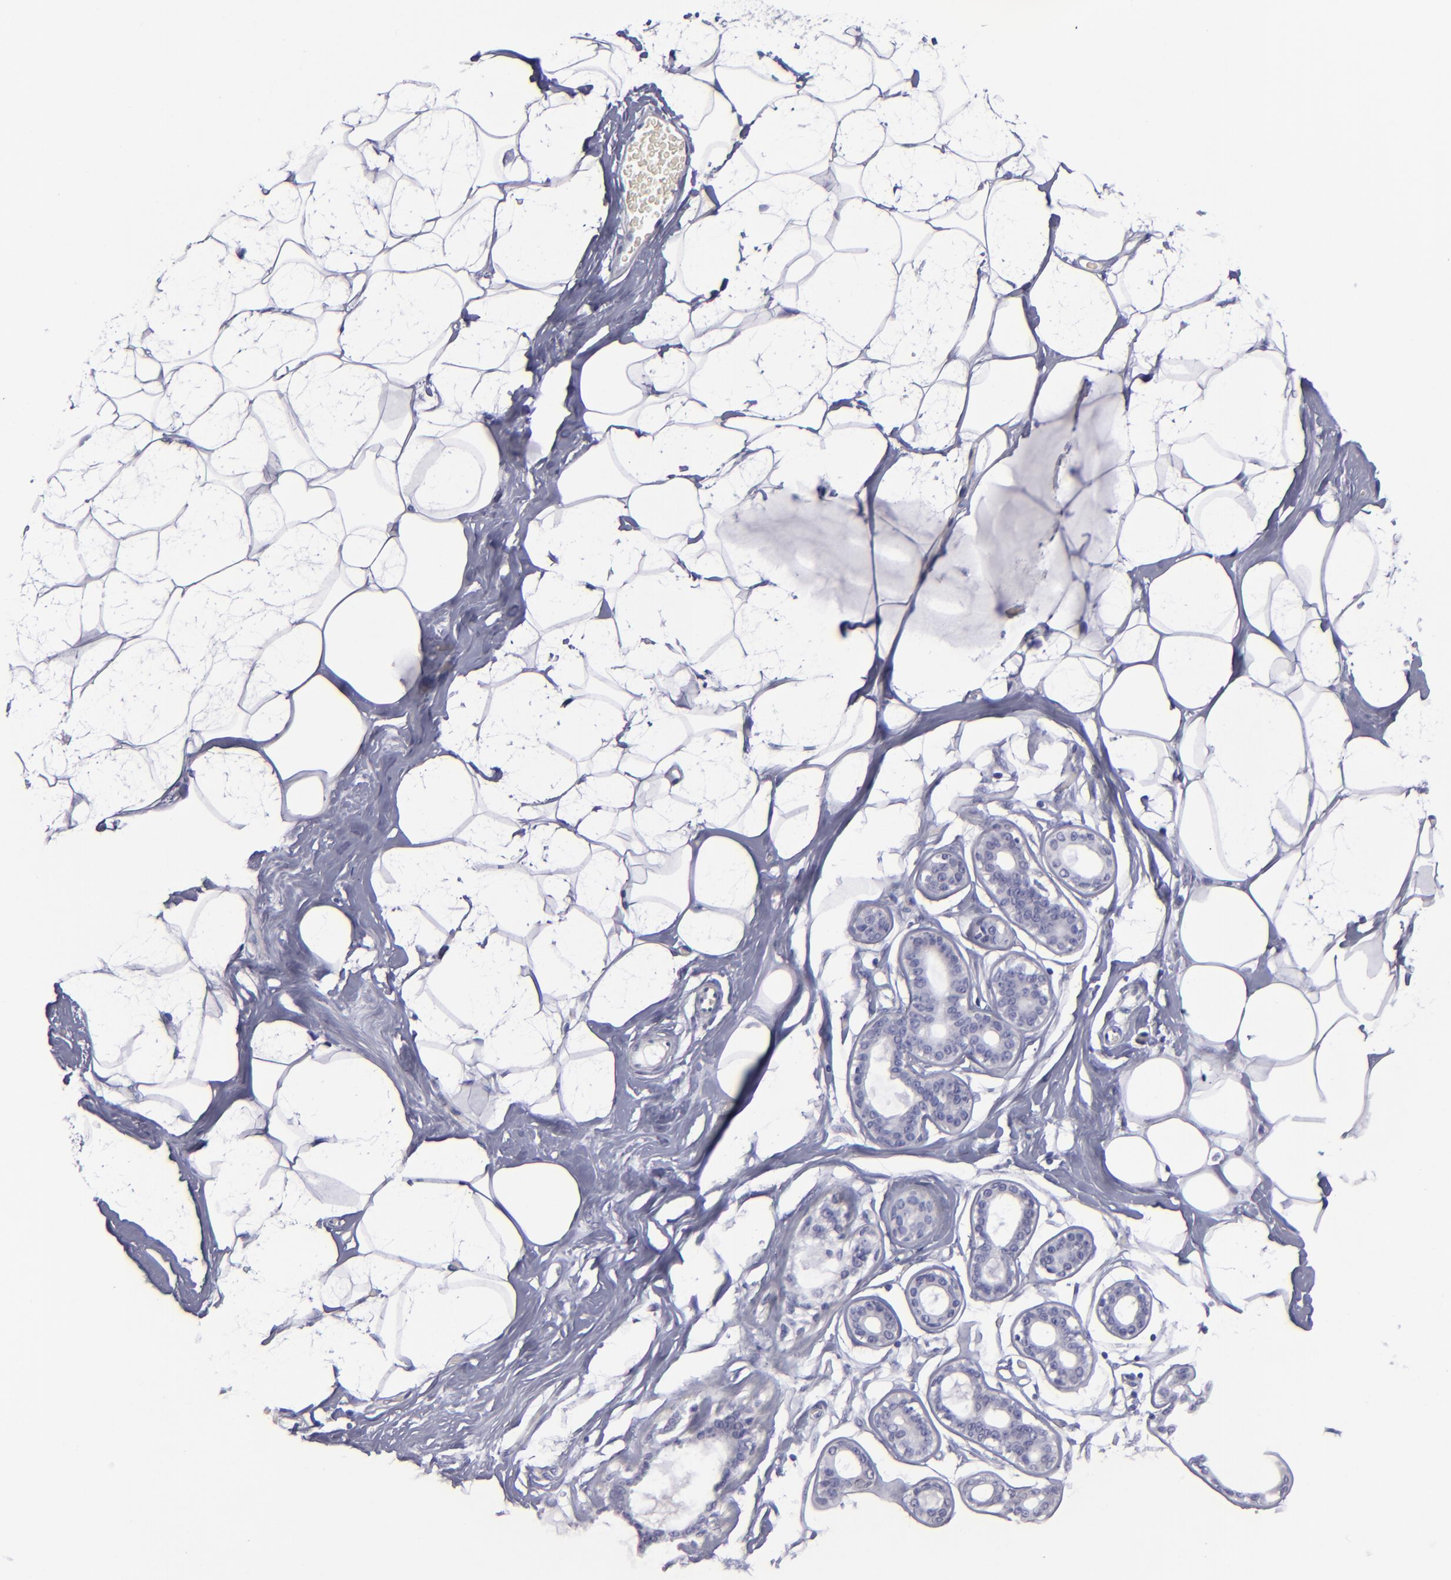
{"staining": {"intensity": "negative", "quantity": "none", "location": "none"}, "tissue": "breast", "cell_type": "Adipocytes", "image_type": "normal", "snomed": [{"axis": "morphology", "description": "Normal tissue, NOS"}, {"axis": "morphology", "description": "Fibrosis, NOS"}, {"axis": "topography", "description": "Breast"}], "caption": "The immunohistochemistry photomicrograph has no significant expression in adipocytes of breast. (DAB IHC visualized using brightfield microscopy, high magnification).", "gene": "CD22", "patient": {"sex": "female", "age": 39}}